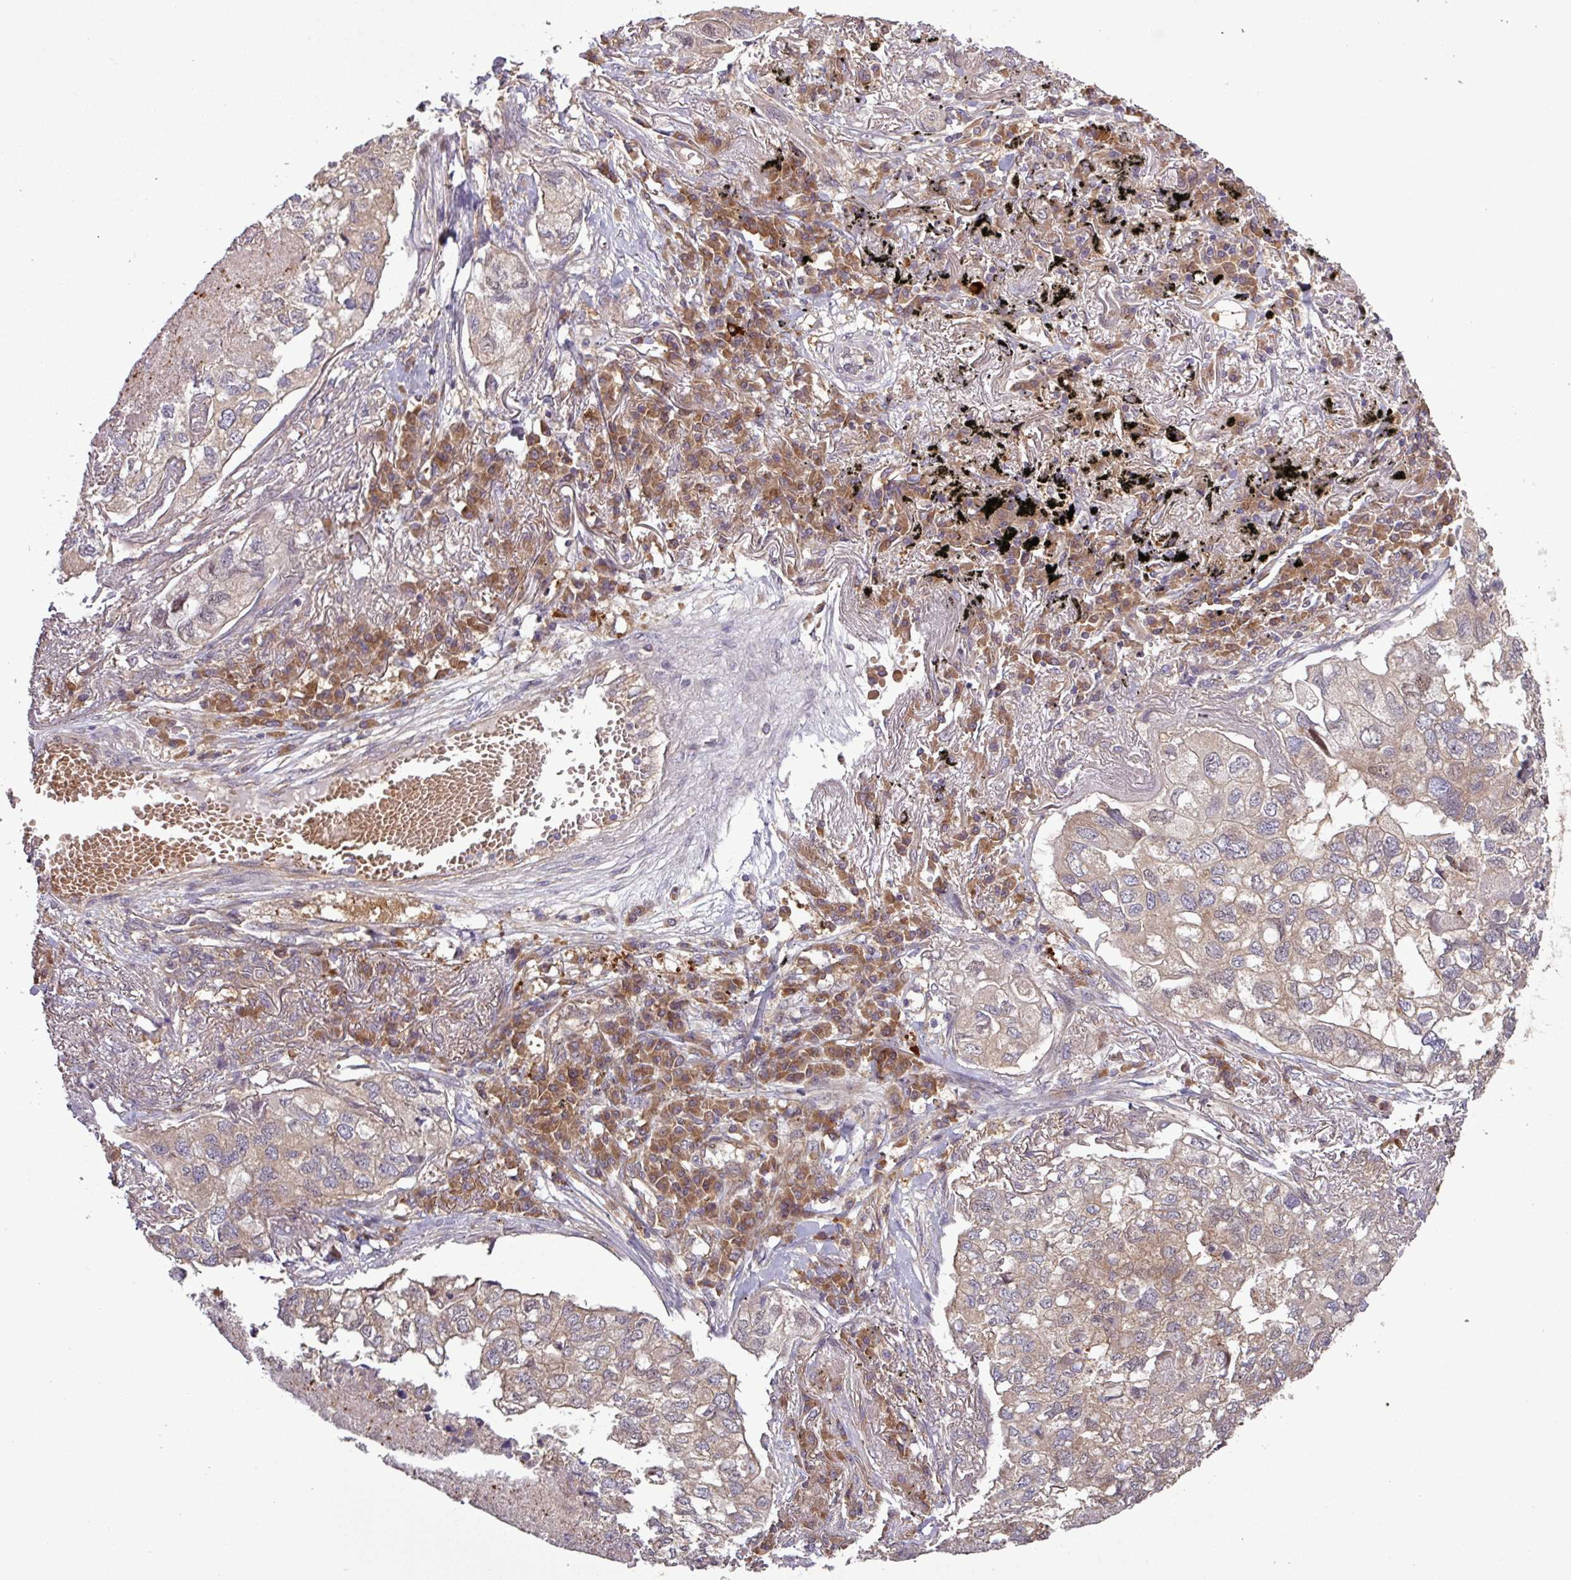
{"staining": {"intensity": "weak", "quantity": ">75%", "location": "cytoplasmic/membranous"}, "tissue": "lung cancer", "cell_type": "Tumor cells", "image_type": "cancer", "snomed": [{"axis": "morphology", "description": "Adenocarcinoma, NOS"}, {"axis": "topography", "description": "Lung"}], "caption": "Protein analysis of lung cancer tissue displays weak cytoplasmic/membranous positivity in approximately >75% of tumor cells.", "gene": "SIRPB2", "patient": {"sex": "male", "age": 65}}